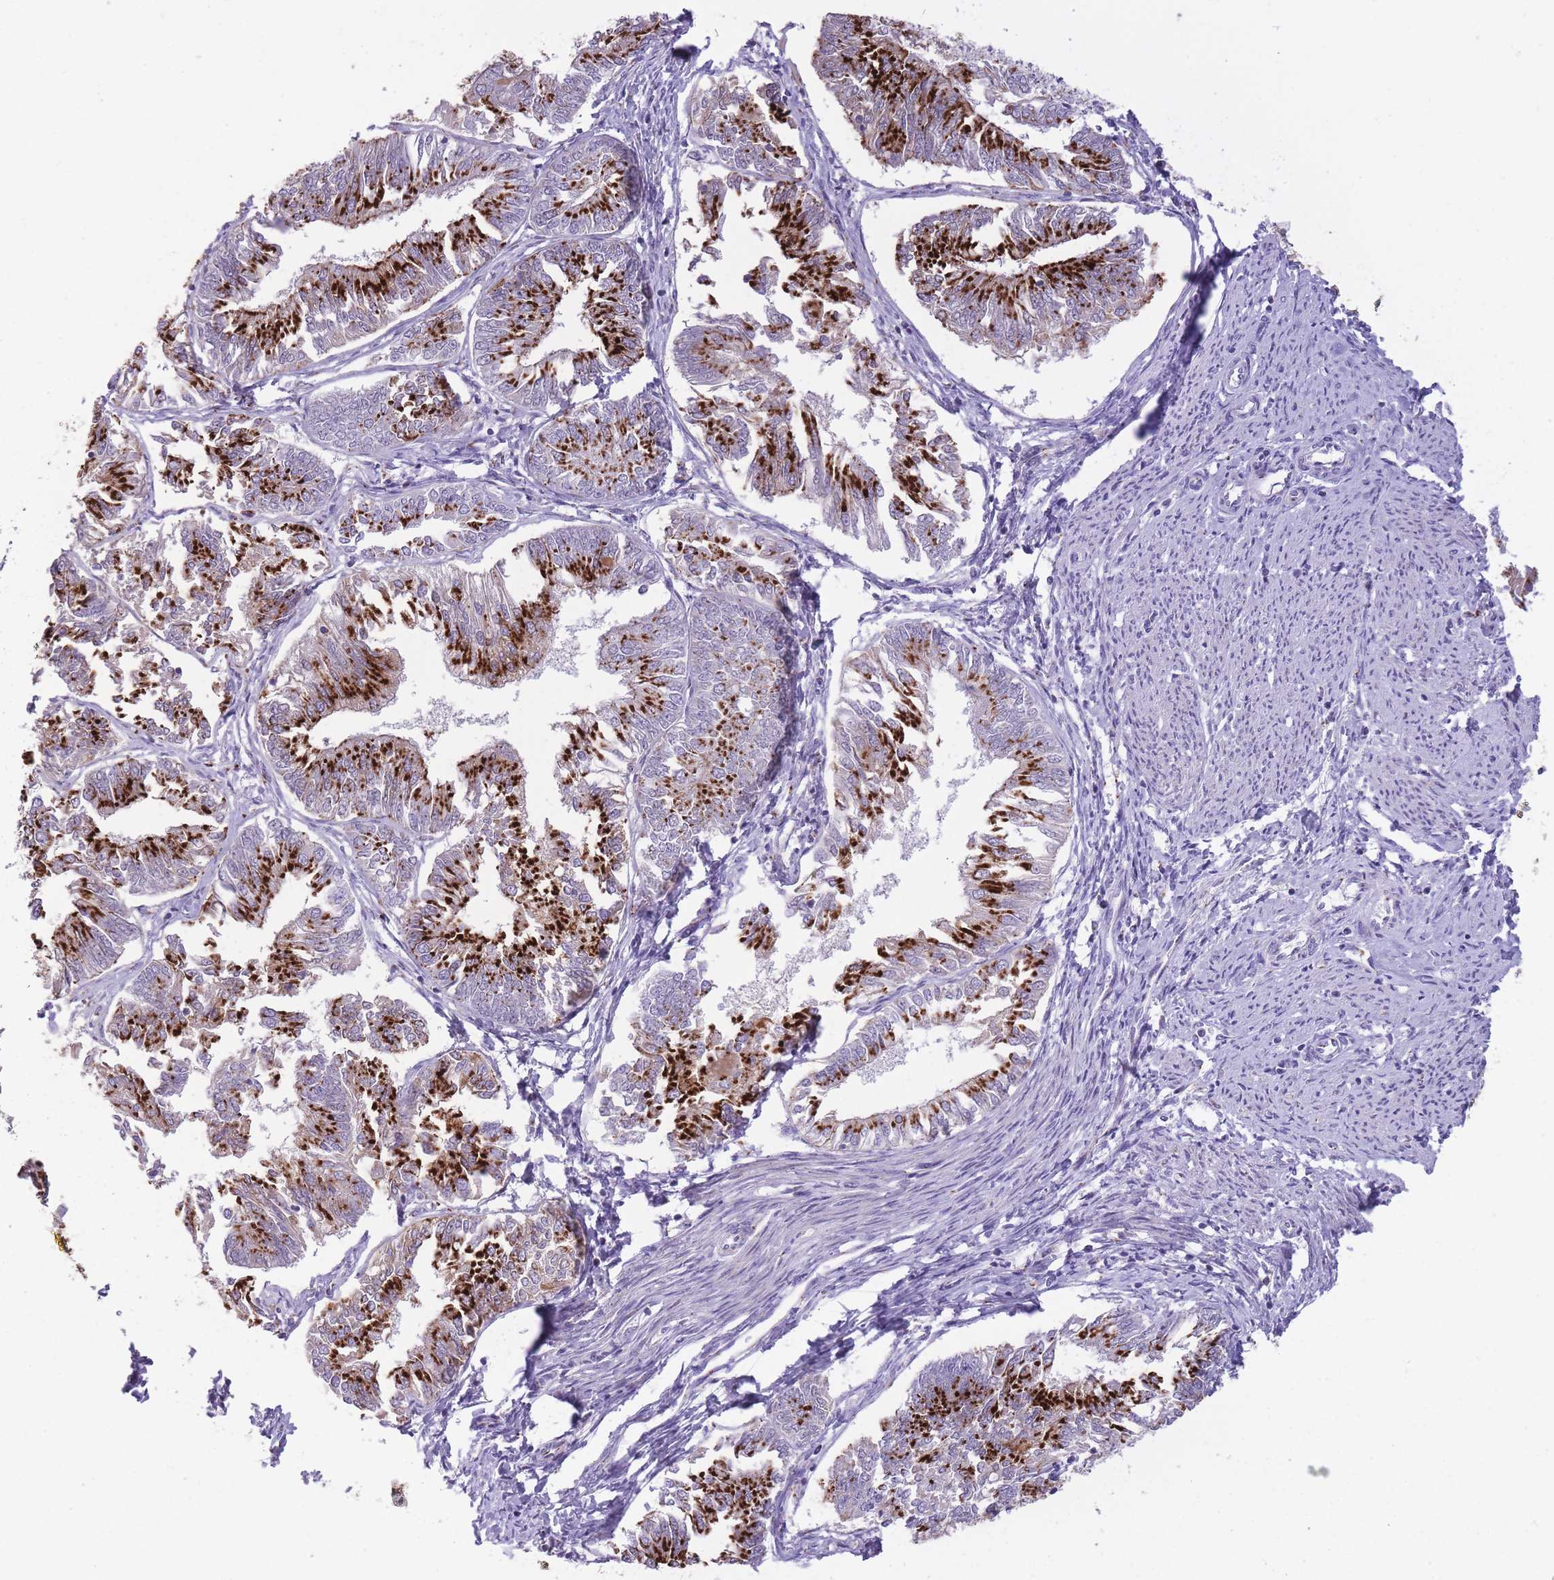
{"staining": {"intensity": "strong", "quantity": ">75%", "location": "cytoplasmic/membranous"}, "tissue": "endometrial cancer", "cell_type": "Tumor cells", "image_type": "cancer", "snomed": [{"axis": "morphology", "description": "Adenocarcinoma, NOS"}, {"axis": "topography", "description": "Endometrium"}], "caption": "Strong cytoplasmic/membranous protein staining is identified in about >75% of tumor cells in endometrial cancer (adenocarcinoma).", "gene": "B4GALT2", "patient": {"sex": "female", "age": 58}}